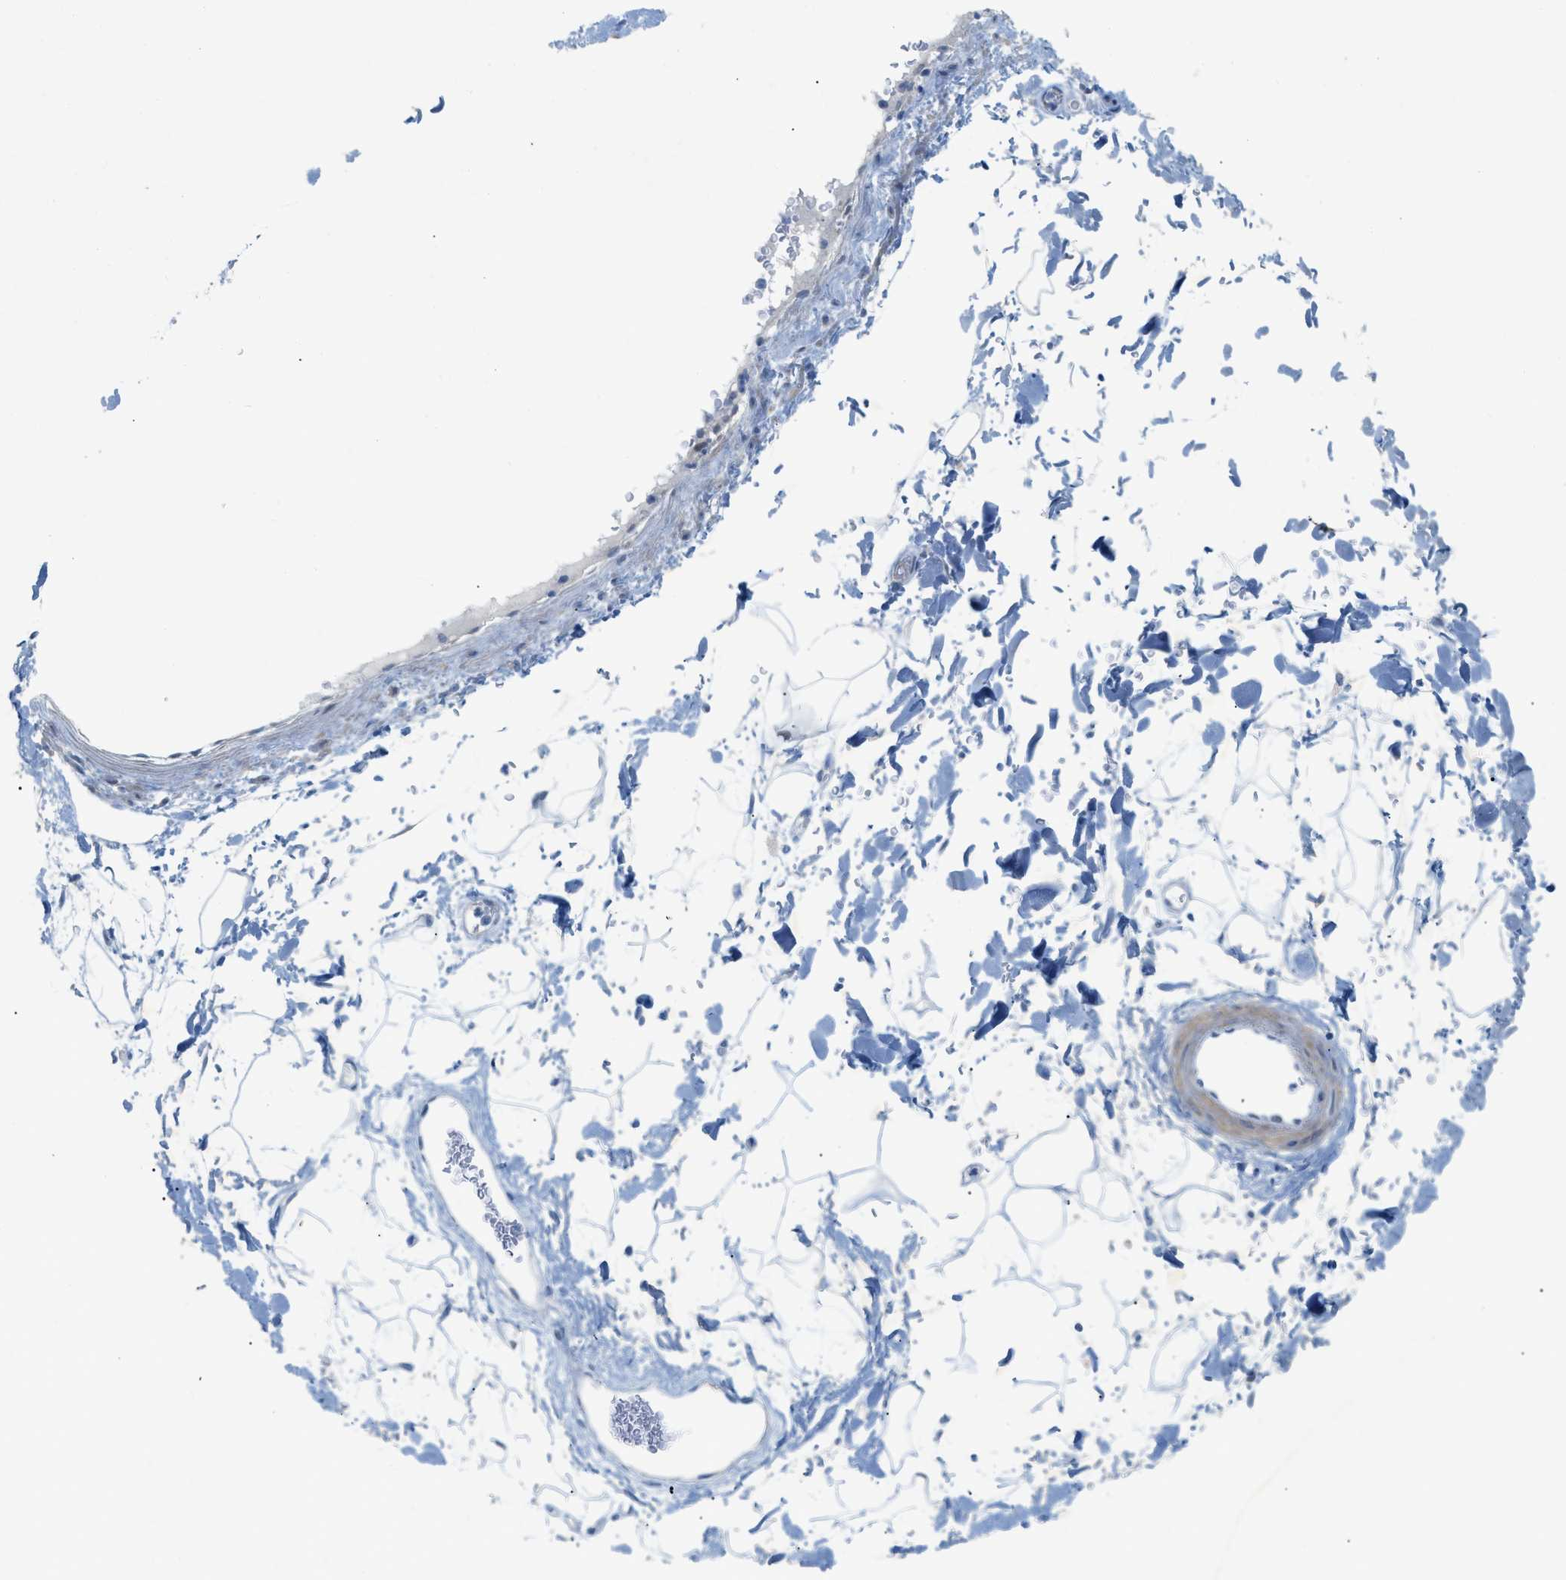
{"staining": {"intensity": "negative", "quantity": "none", "location": "none"}, "tissue": "adipose tissue", "cell_type": "Adipocytes", "image_type": "normal", "snomed": [{"axis": "morphology", "description": "Normal tissue, NOS"}, {"axis": "topography", "description": "Soft tissue"}], "caption": "There is no significant staining in adipocytes of adipose tissue. The staining was performed using DAB (3,3'-diaminobenzidine) to visualize the protein expression in brown, while the nuclei were stained in blue with hematoxylin (Magnification: 20x).", "gene": "HLTF", "patient": {"sex": "male", "age": 72}}